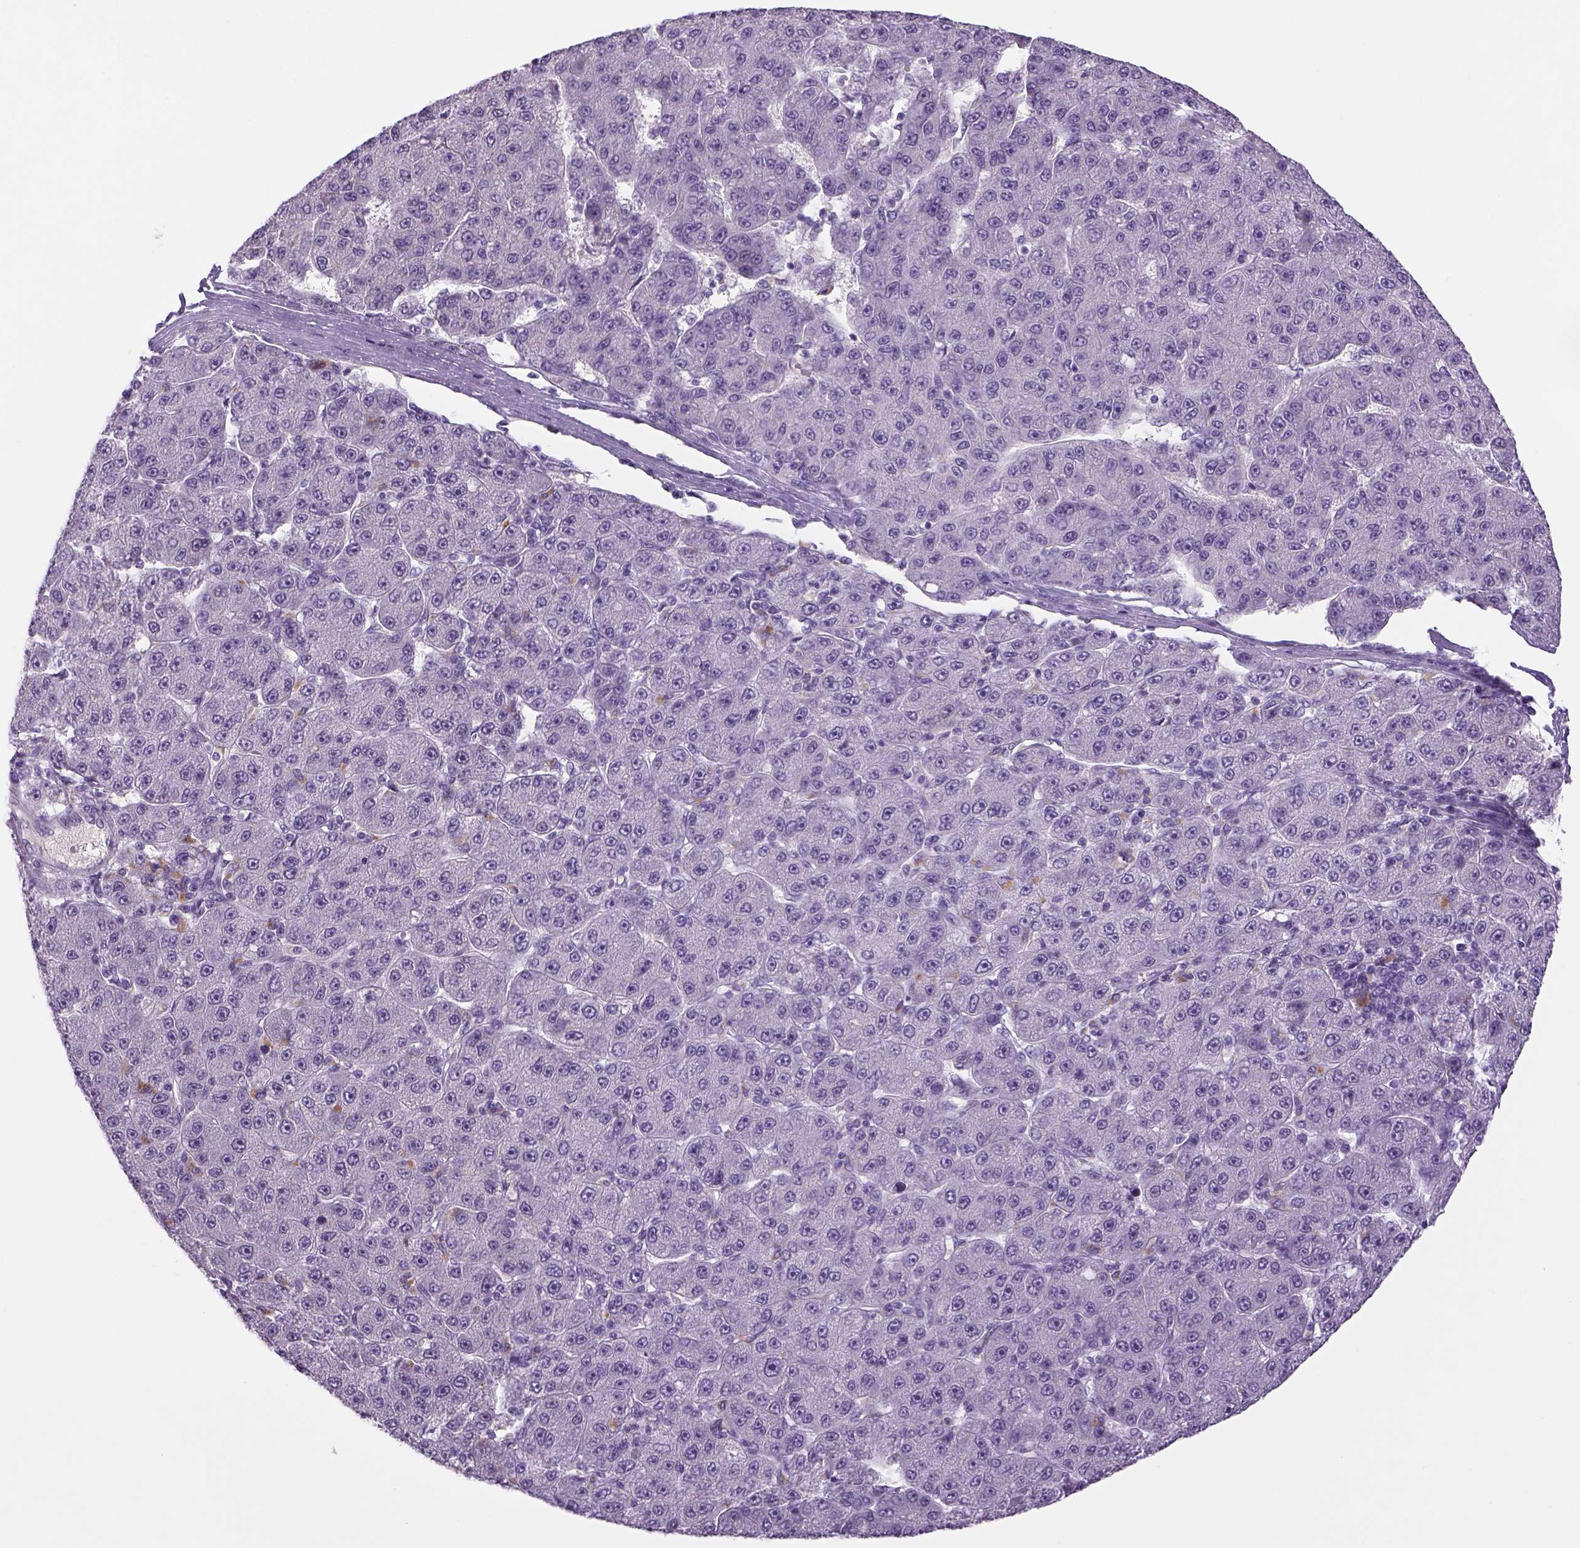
{"staining": {"intensity": "negative", "quantity": "none", "location": "none"}, "tissue": "liver cancer", "cell_type": "Tumor cells", "image_type": "cancer", "snomed": [{"axis": "morphology", "description": "Carcinoma, Hepatocellular, NOS"}, {"axis": "topography", "description": "Liver"}], "caption": "The histopathology image reveals no staining of tumor cells in liver cancer (hepatocellular carcinoma). (DAB (3,3'-diaminobenzidine) immunohistochemistry (IHC) visualized using brightfield microscopy, high magnification).", "gene": "DBH", "patient": {"sex": "male", "age": 67}}